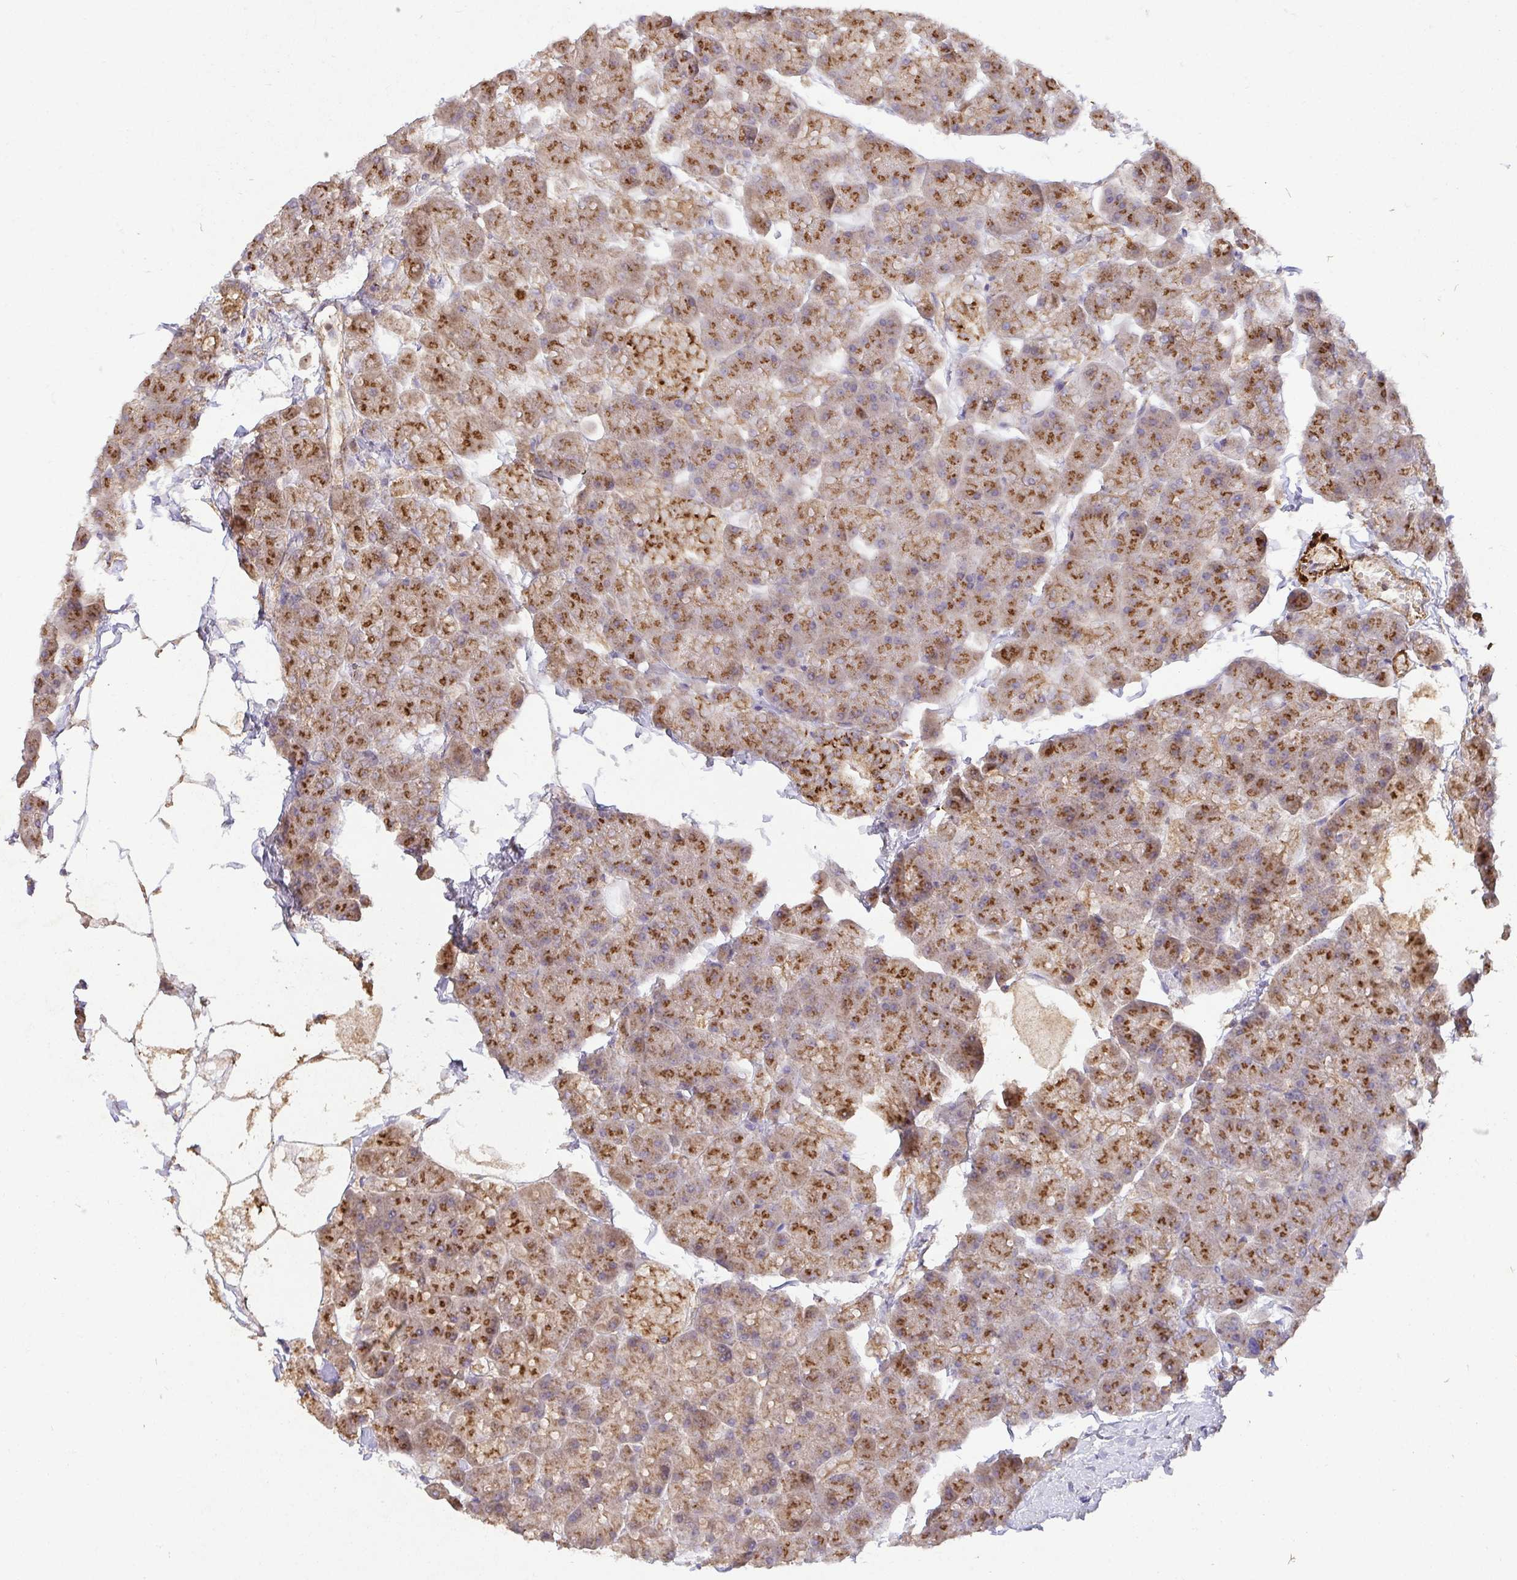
{"staining": {"intensity": "moderate", "quantity": ">75%", "location": "cytoplasmic/membranous"}, "tissue": "pancreas", "cell_type": "Exocrine glandular cells", "image_type": "normal", "snomed": [{"axis": "morphology", "description": "Normal tissue, NOS"}, {"axis": "topography", "description": "Pancreas"}], "caption": "Exocrine glandular cells show medium levels of moderate cytoplasmic/membranous staining in about >75% of cells in normal pancreas.", "gene": "TM9SF4", "patient": {"sex": "male", "age": 35}}